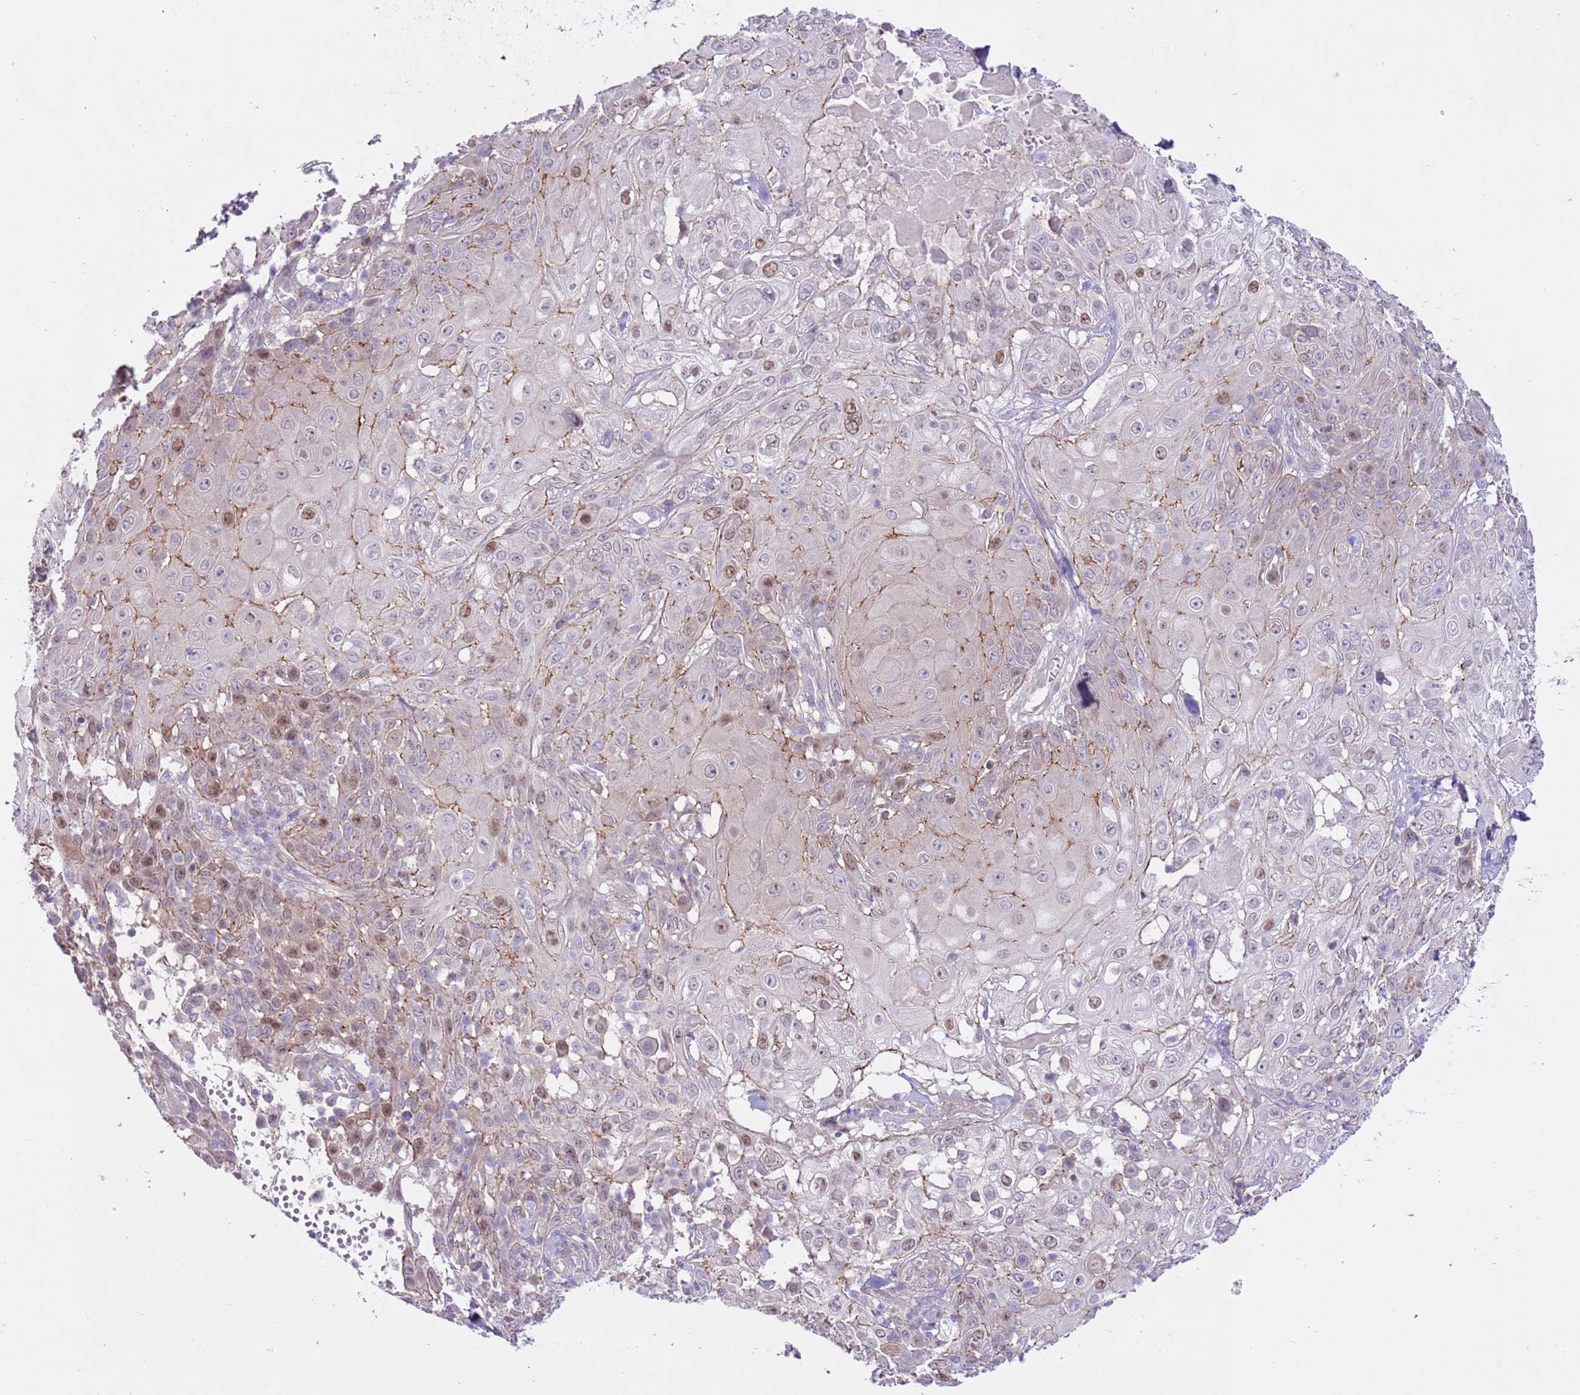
{"staining": {"intensity": "negative", "quantity": "none", "location": "none"}, "tissue": "skin cancer", "cell_type": "Tumor cells", "image_type": "cancer", "snomed": [{"axis": "morphology", "description": "Normal tissue, NOS"}, {"axis": "morphology", "description": "Squamous cell carcinoma, NOS"}, {"axis": "topography", "description": "Skin"}, {"axis": "topography", "description": "Cartilage tissue"}], "caption": "Histopathology image shows no significant protein expression in tumor cells of skin cancer.", "gene": "FBRSL1", "patient": {"sex": "female", "age": 79}}